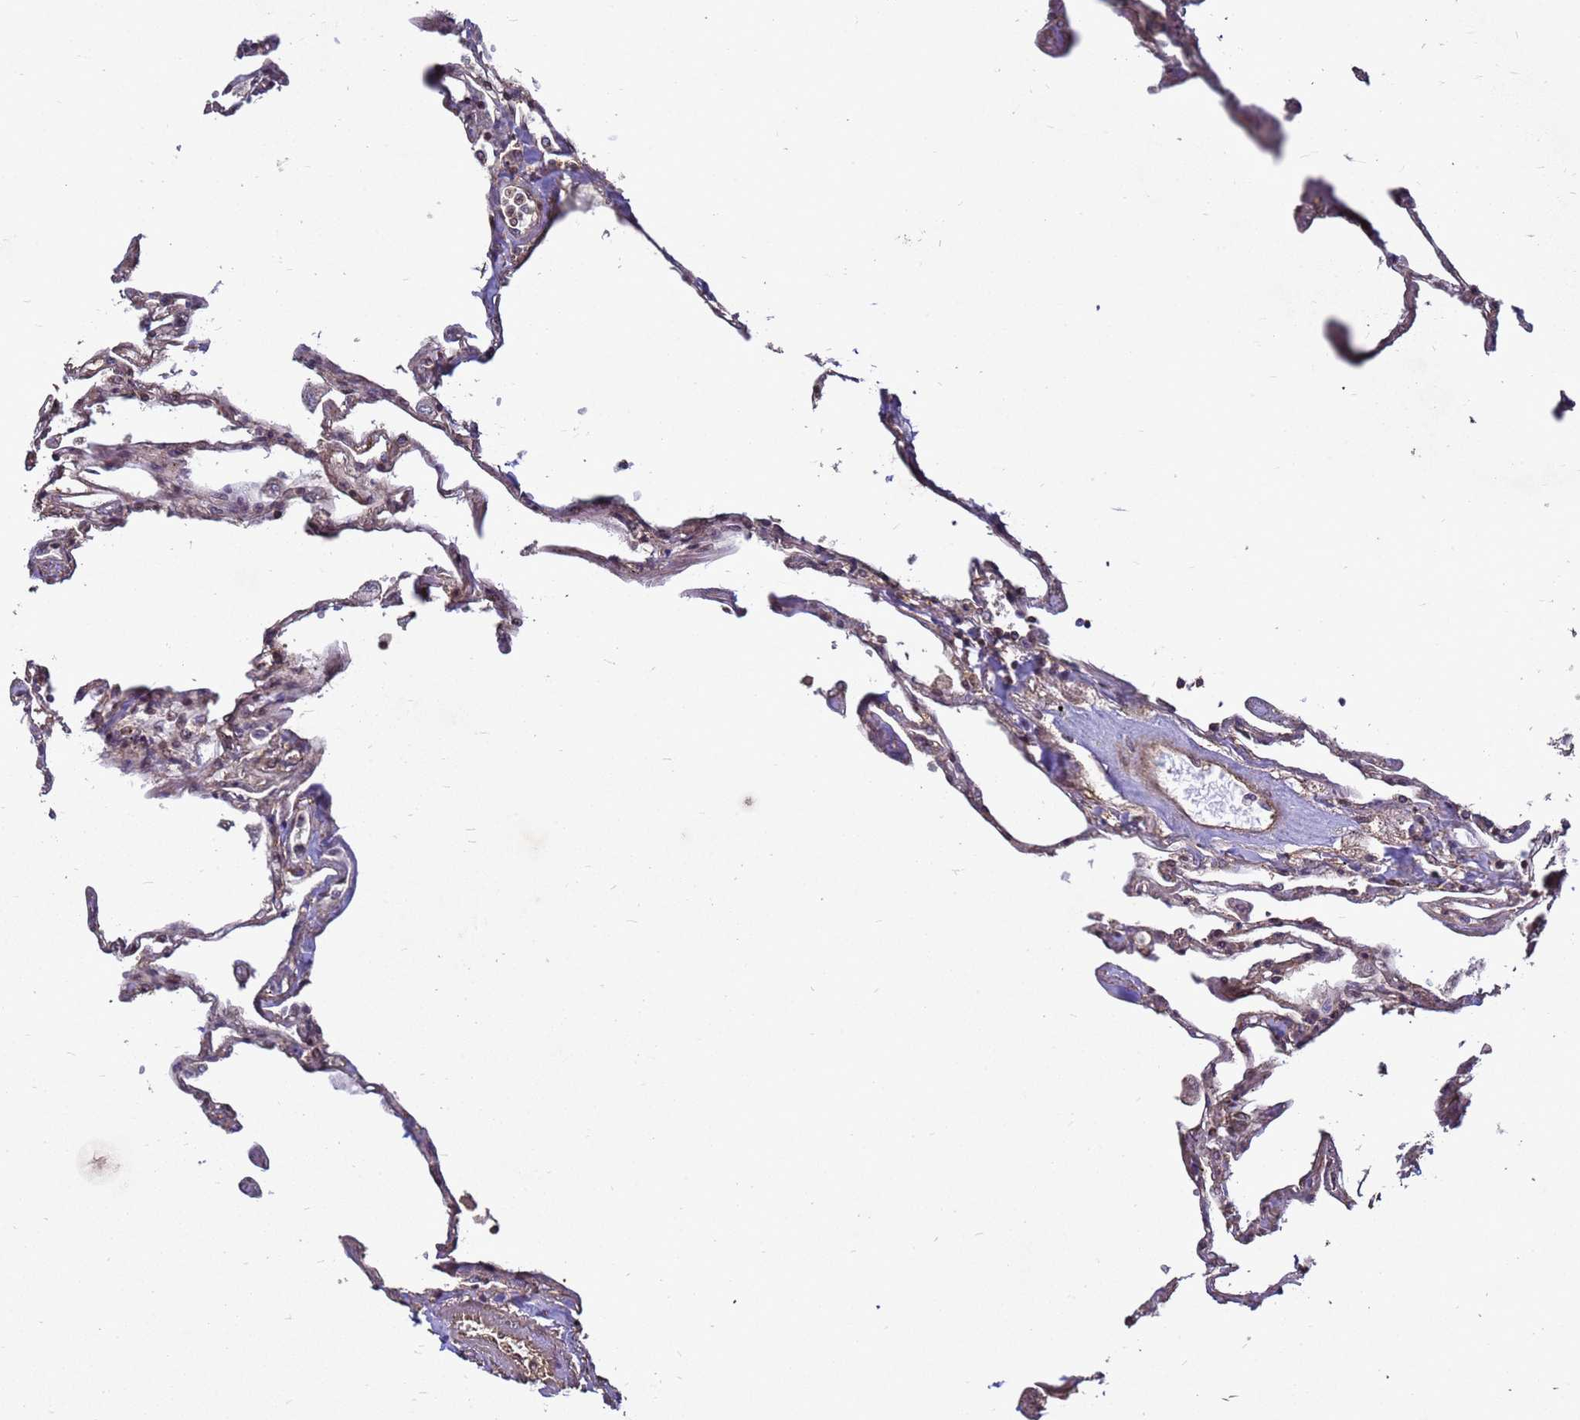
{"staining": {"intensity": "moderate", "quantity": "<25%", "location": "nuclear"}, "tissue": "lung", "cell_type": "Alveolar cells", "image_type": "normal", "snomed": [{"axis": "morphology", "description": "Normal tissue, NOS"}, {"axis": "topography", "description": "Lung"}], "caption": "Protein positivity by immunohistochemistry demonstrates moderate nuclear staining in approximately <25% of alveolar cells in normal lung.", "gene": "CRBN", "patient": {"sex": "female", "age": 67}}